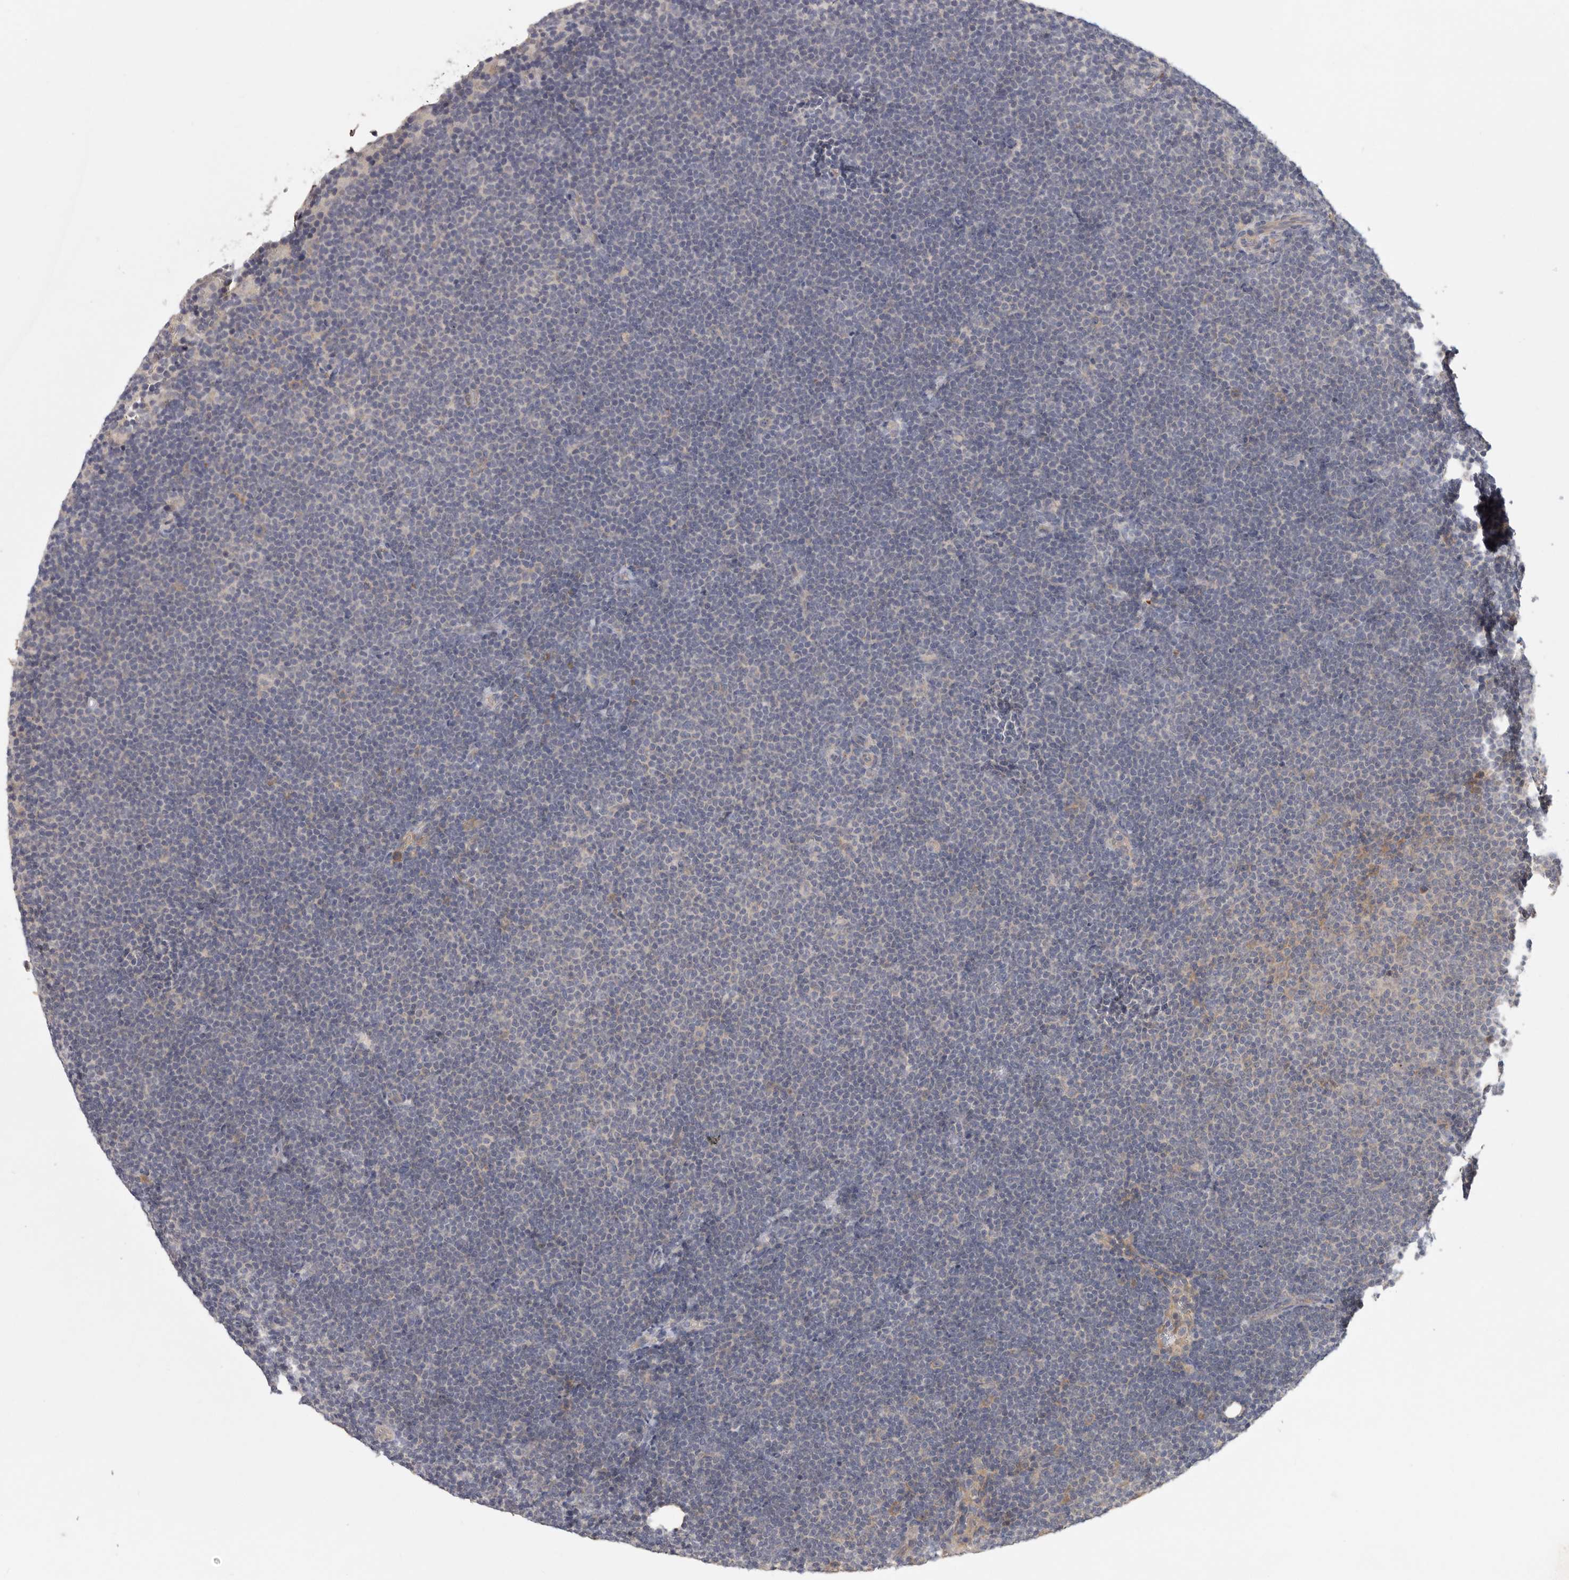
{"staining": {"intensity": "negative", "quantity": "none", "location": "none"}, "tissue": "lymphoma", "cell_type": "Tumor cells", "image_type": "cancer", "snomed": [{"axis": "morphology", "description": "Malignant lymphoma, non-Hodgkin's type, Low grade"}, {"axis": "topography", "description": "Lymph node"}], "caption": "This is a micrograph of immunohistochemistry (IHC) staining of malignant lymphoma, non-Hodgkin's type (low-grade), which shows no staining in tumor cells.", "gene": "CFAP298", "patient": {"sex": "female", "age": 53}}